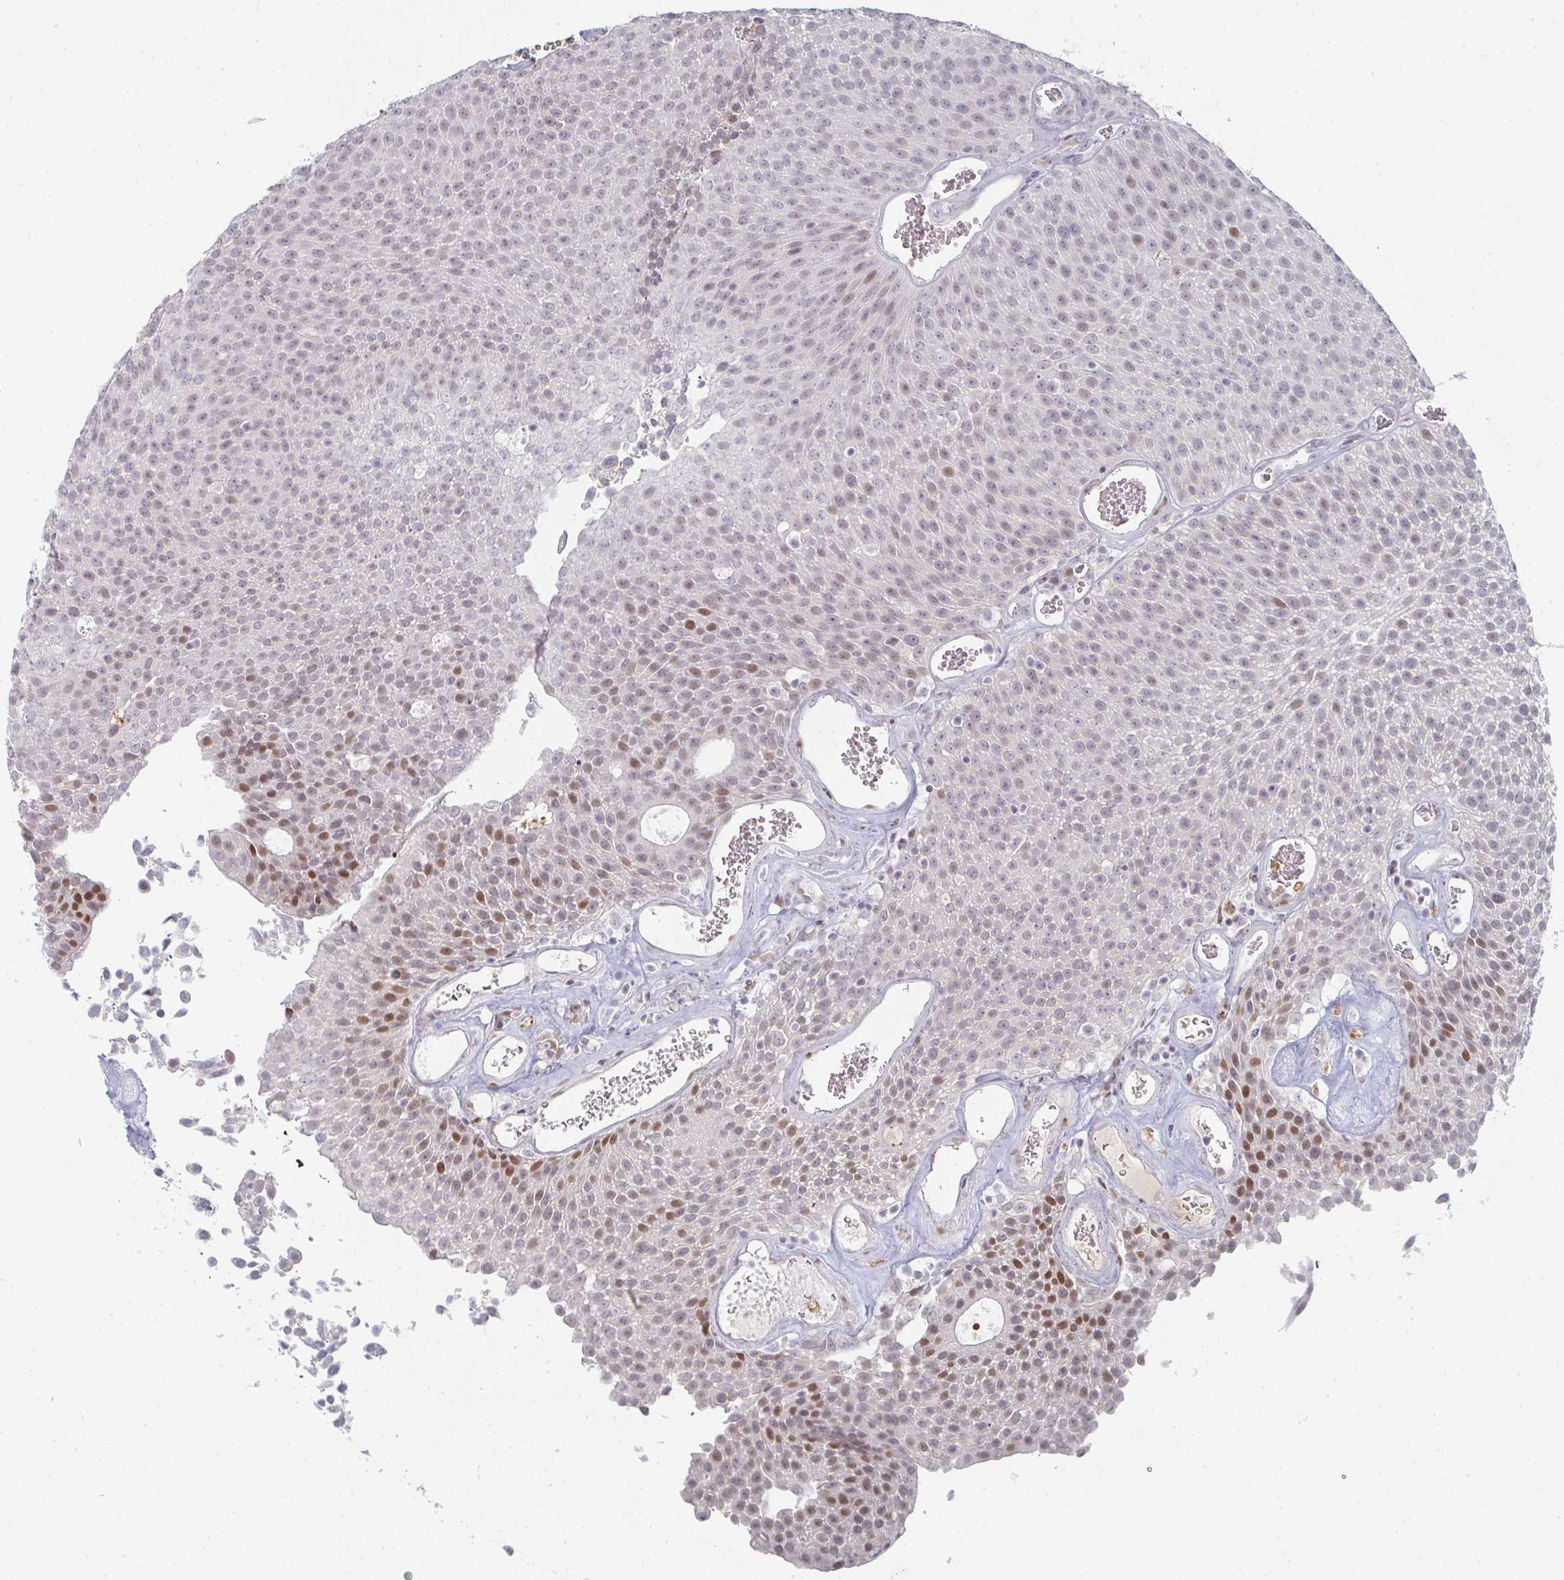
{"staining": {"intensity": "moderate", "quantity": "<25%", "location": "nuclear"}, "tissue": "urothelial cancer", "cell_type": "Tumor cells", "image_type": "cancer", "snomed": [{"axis": "morphology", "description": "Urothelial carcinoma, Low grade"}, {"axis": "topography", "description": "Urinary bladder"}], "caption": "The immunohistochemical stain labels moderate nuclear staining in tumor cells of low-grade urothelial carcinoma tissue.", "gene": "LIN54", "patient": {"sex": "female", "age": 79}}